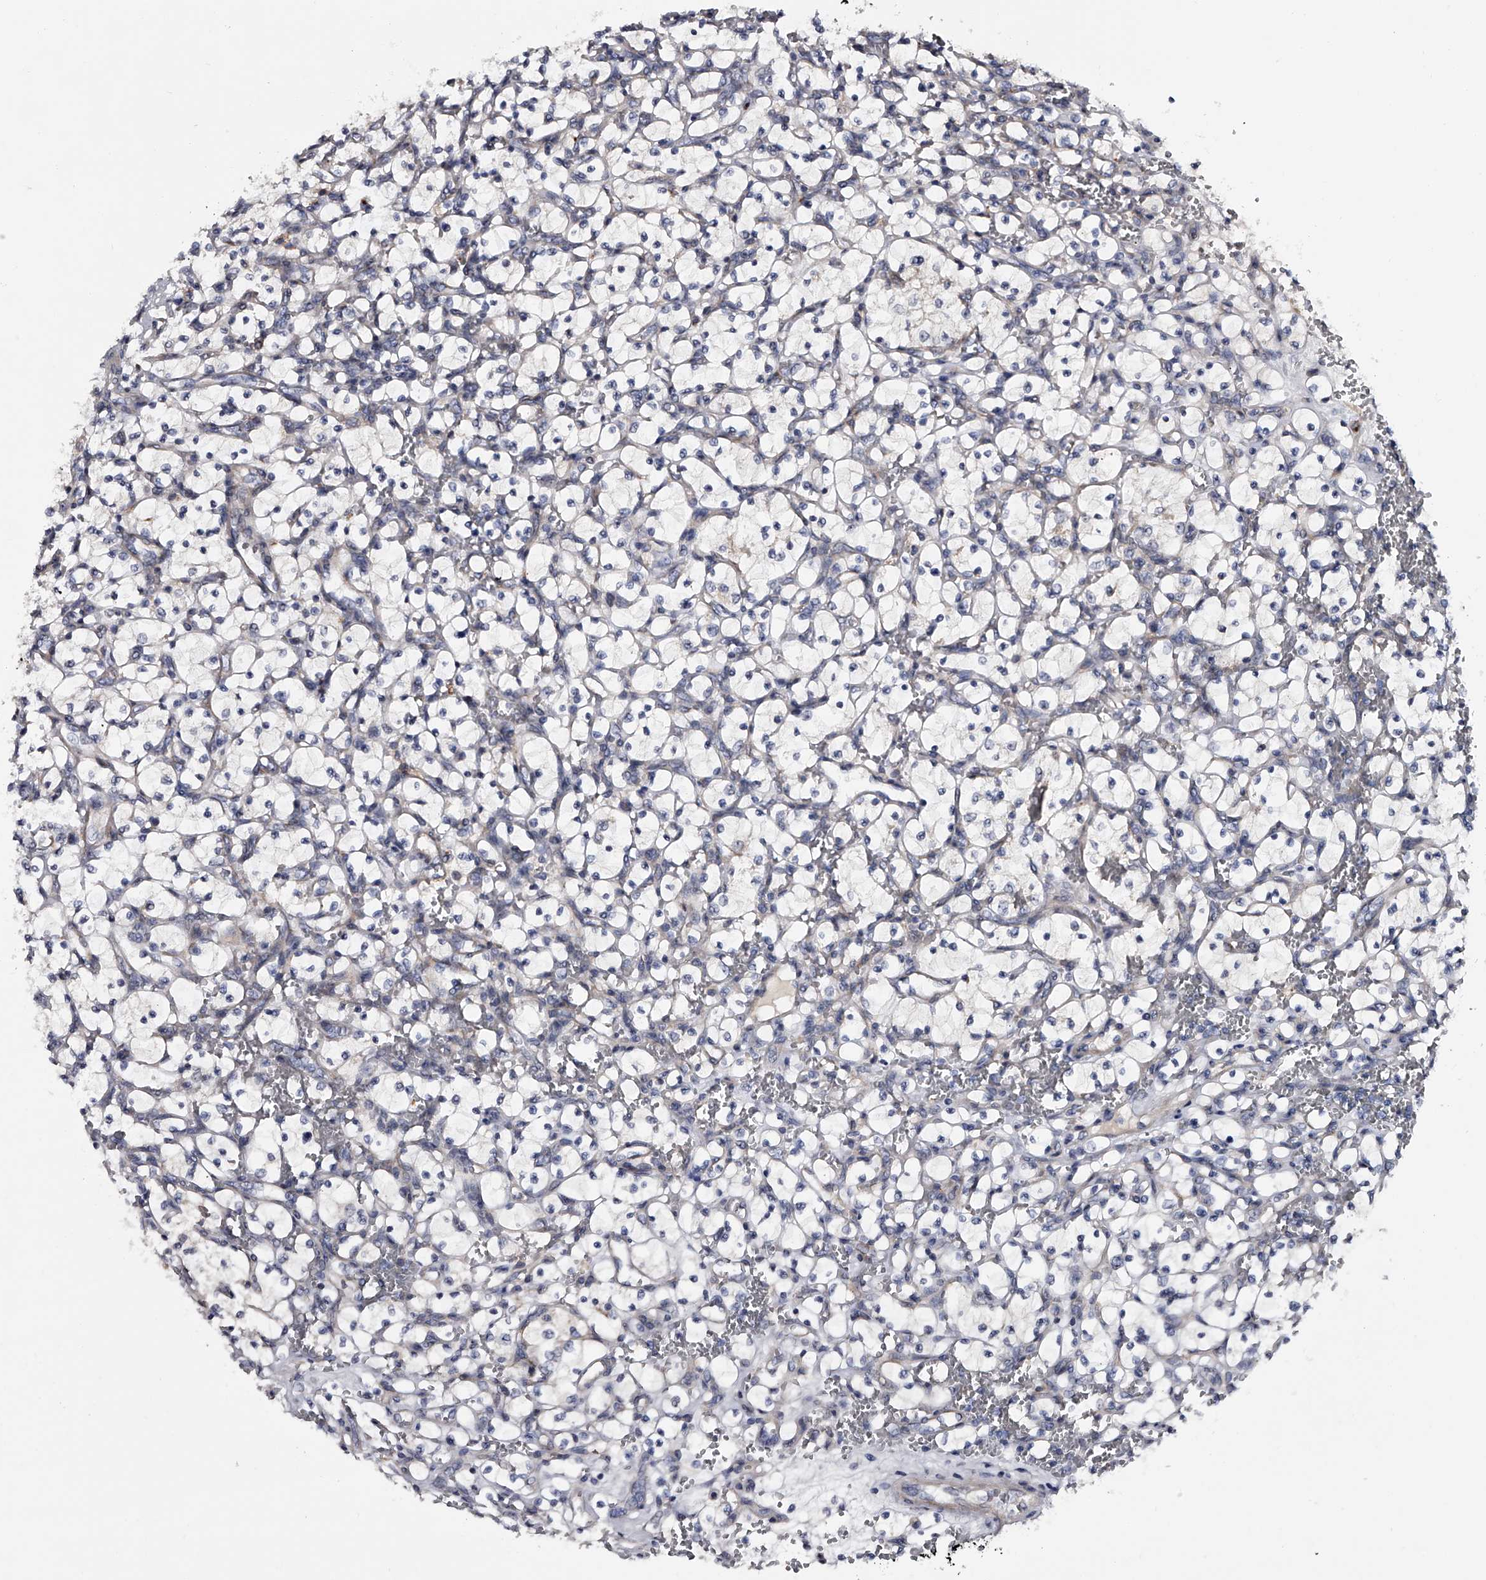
{"staining": {"intensity": "negative", "quantity": "none", "location": "none"}, "tissue": "renal cancer", "cell_type": "Tumor cells", "image_type": "cancer", "snomed": [{"axis": "morphology", "description": "Adenocarcinoma, NOS"}, {"axis": "topography", "description": "Kidney"}], "caption": "This is an immunohistochemistry photomicrograph of human renal adenocarcinoma. There is no positivity in tumor cells.", "gene": "MDN1", "patient": {"sex": "female", "age": 69}}